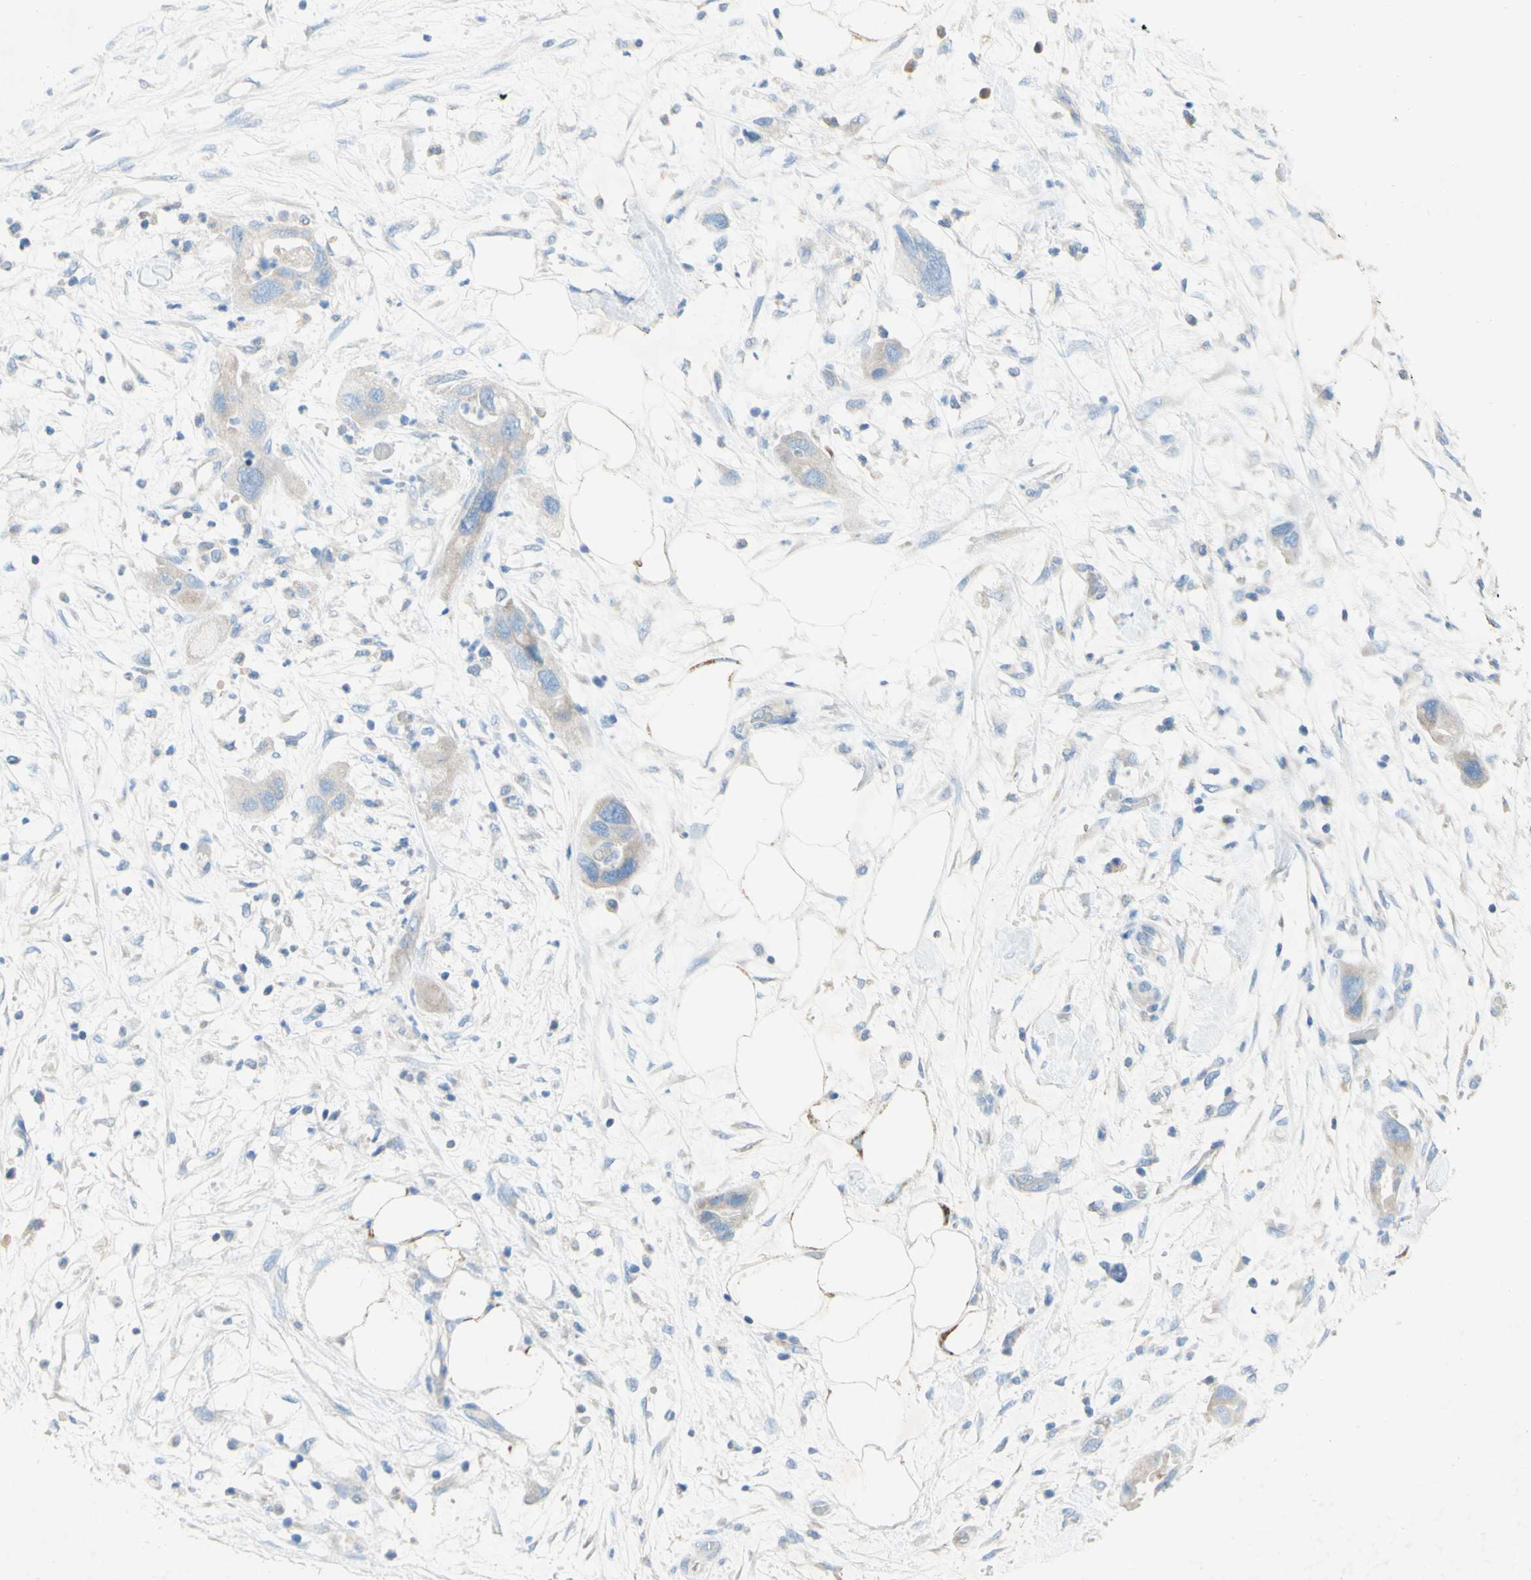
{"staining": {"intensity": "negative", "quantity": "none", "location": "none"}, "tissue": "pancreatic cancer", "cell_type": "Tumor cells", "image_type": "cancer", "snomed": [{"axis": "morphology", "description": "Adenocarcinoma, NOS"}, {"axis": "topography", "description": "Pancreas"}], "caption": "Immunohistochemistry (IHC) of pancreatic cancer displays no staining in tumor cells.", "gene": "ACADL", "patient": {"sex": "female", "age": 71}}